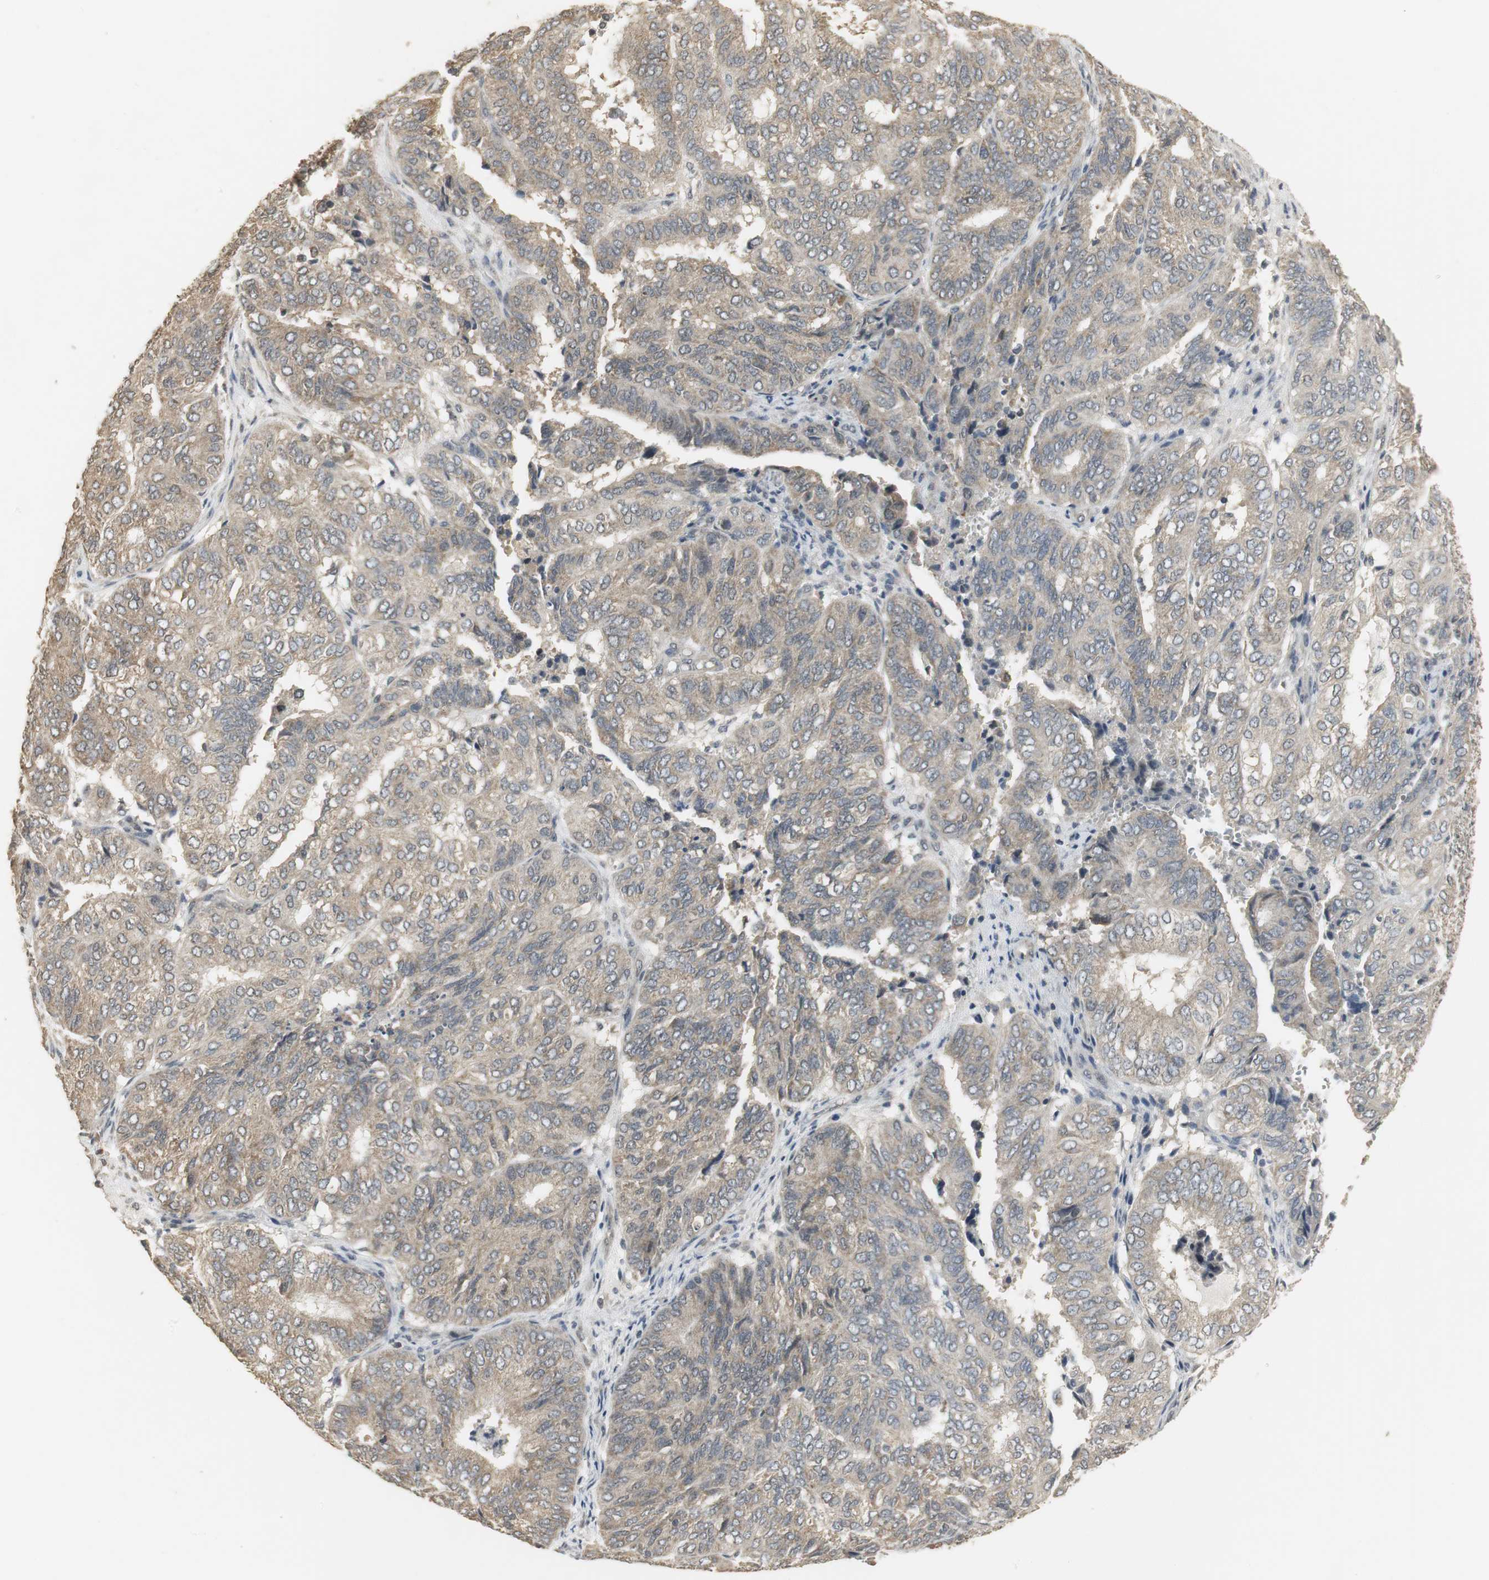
{"staining": {"intensity": "weak", "quantity": "25%-75%", "location": "cytoplasmic/membranous"}, "tissue": "endometrial cancer", "cell_type": "Tumor cells", "image_type": "cancer", "snomed": [{"axis": "morphology", "description": "Adenocarcinoma, NOS"}, {"axis": "topography", "description": "Uterus"}], "caption": "Immunohistochemical staining of human endometrial cancer displays low levels of weak cytoplasmic/membranous protein expression in about 25%-75% of tumor cells.", "gene": "ELOA", "patient": {"sex": "female", "age": 60}}